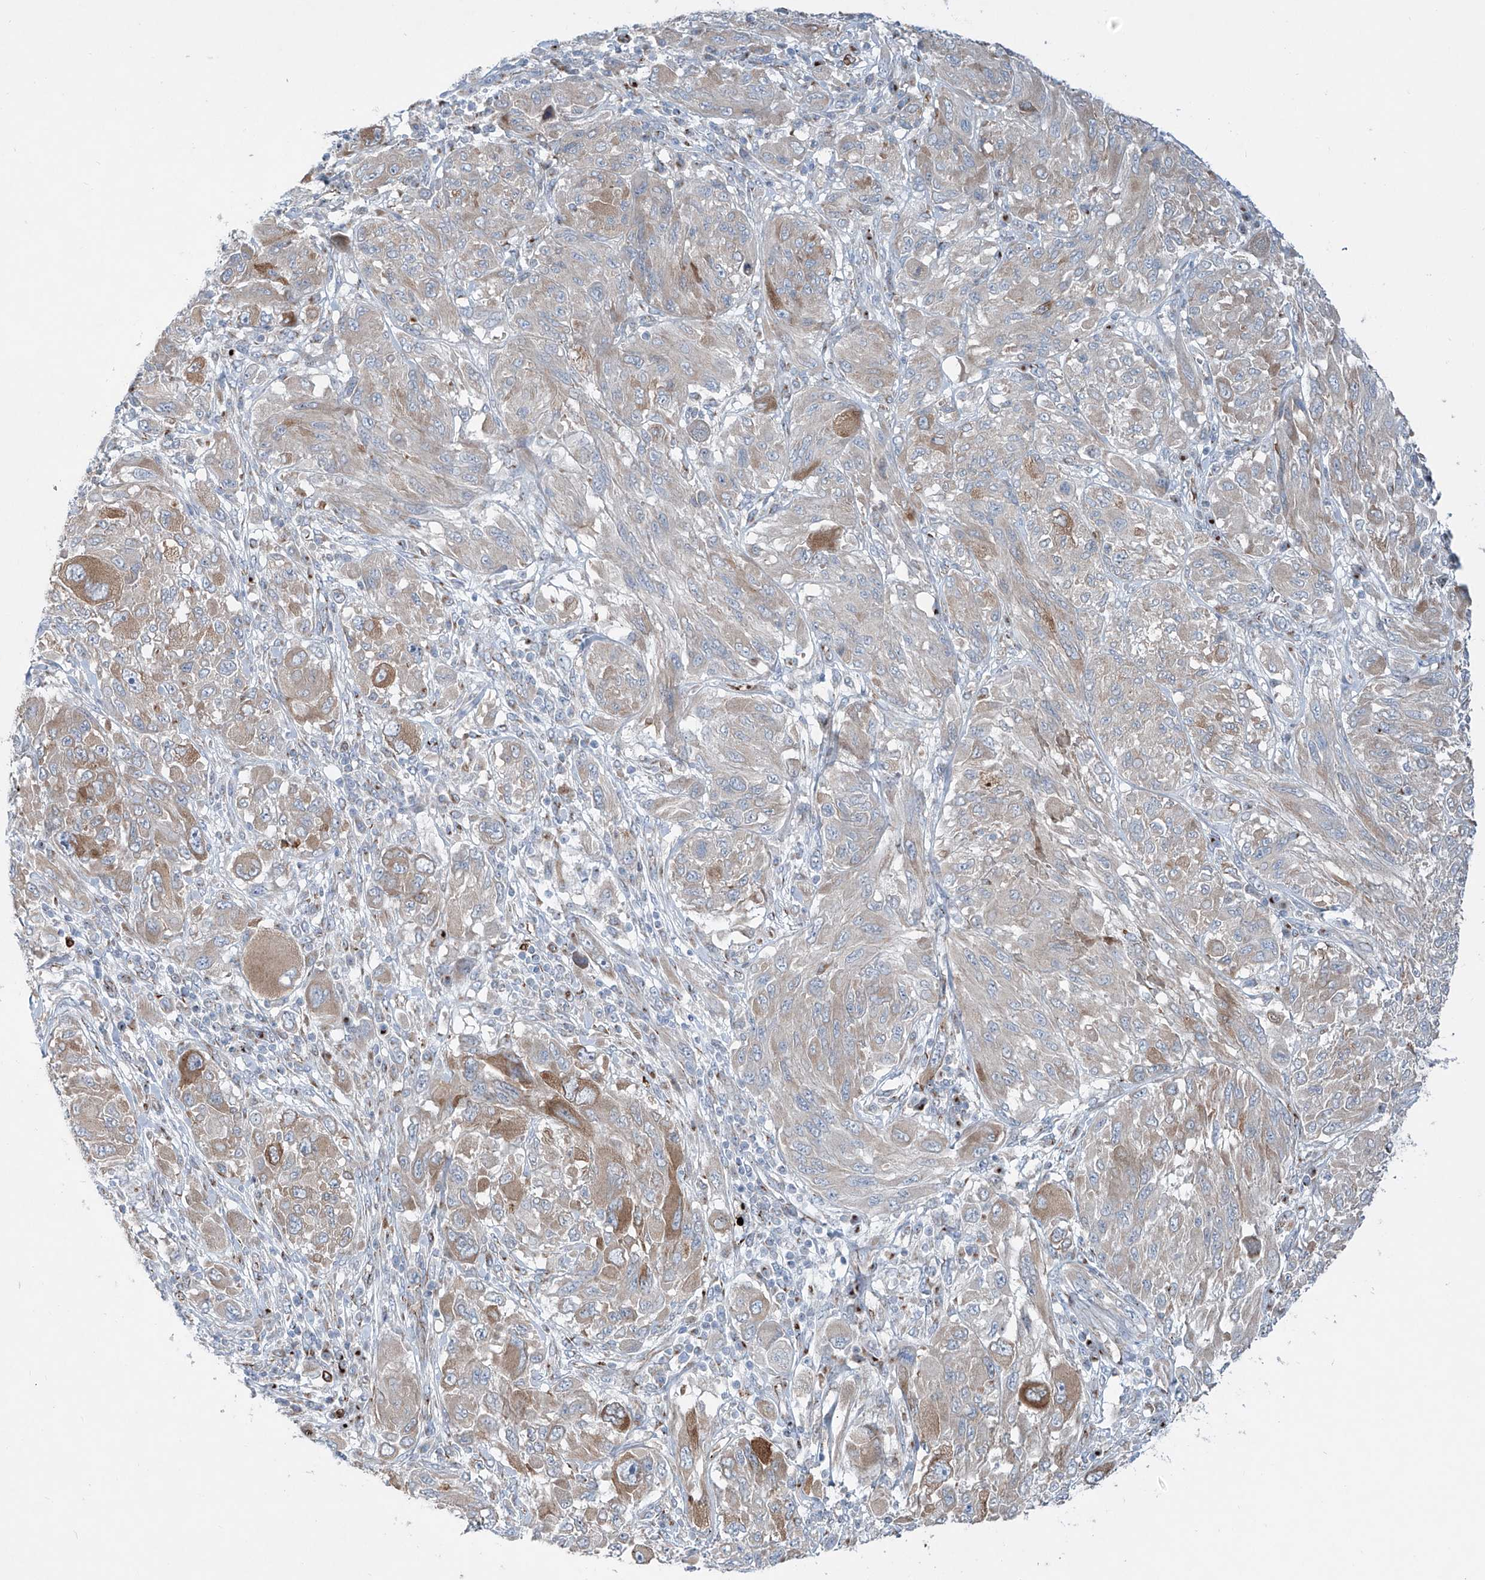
{"staining": {"intensity": "moderate", "quantity": "<25%", "location": "cytoplasmic/membranous"}, "tissue": "melanoma", "cell_type": "Tumor cells", "image_type": "cancer", "snomed": [{"axis": "morphology", "description": "Malignant melanoma, NOS"}, {"axis": "topography", "description": "Skin"}], "caption": "Moderate cytoplasmic/membranous protein positivity is present in about <25% of tumor cells in malignant melanoma.", "gene": "CDH5", "patient": {"sex": "female", "age": 91}}